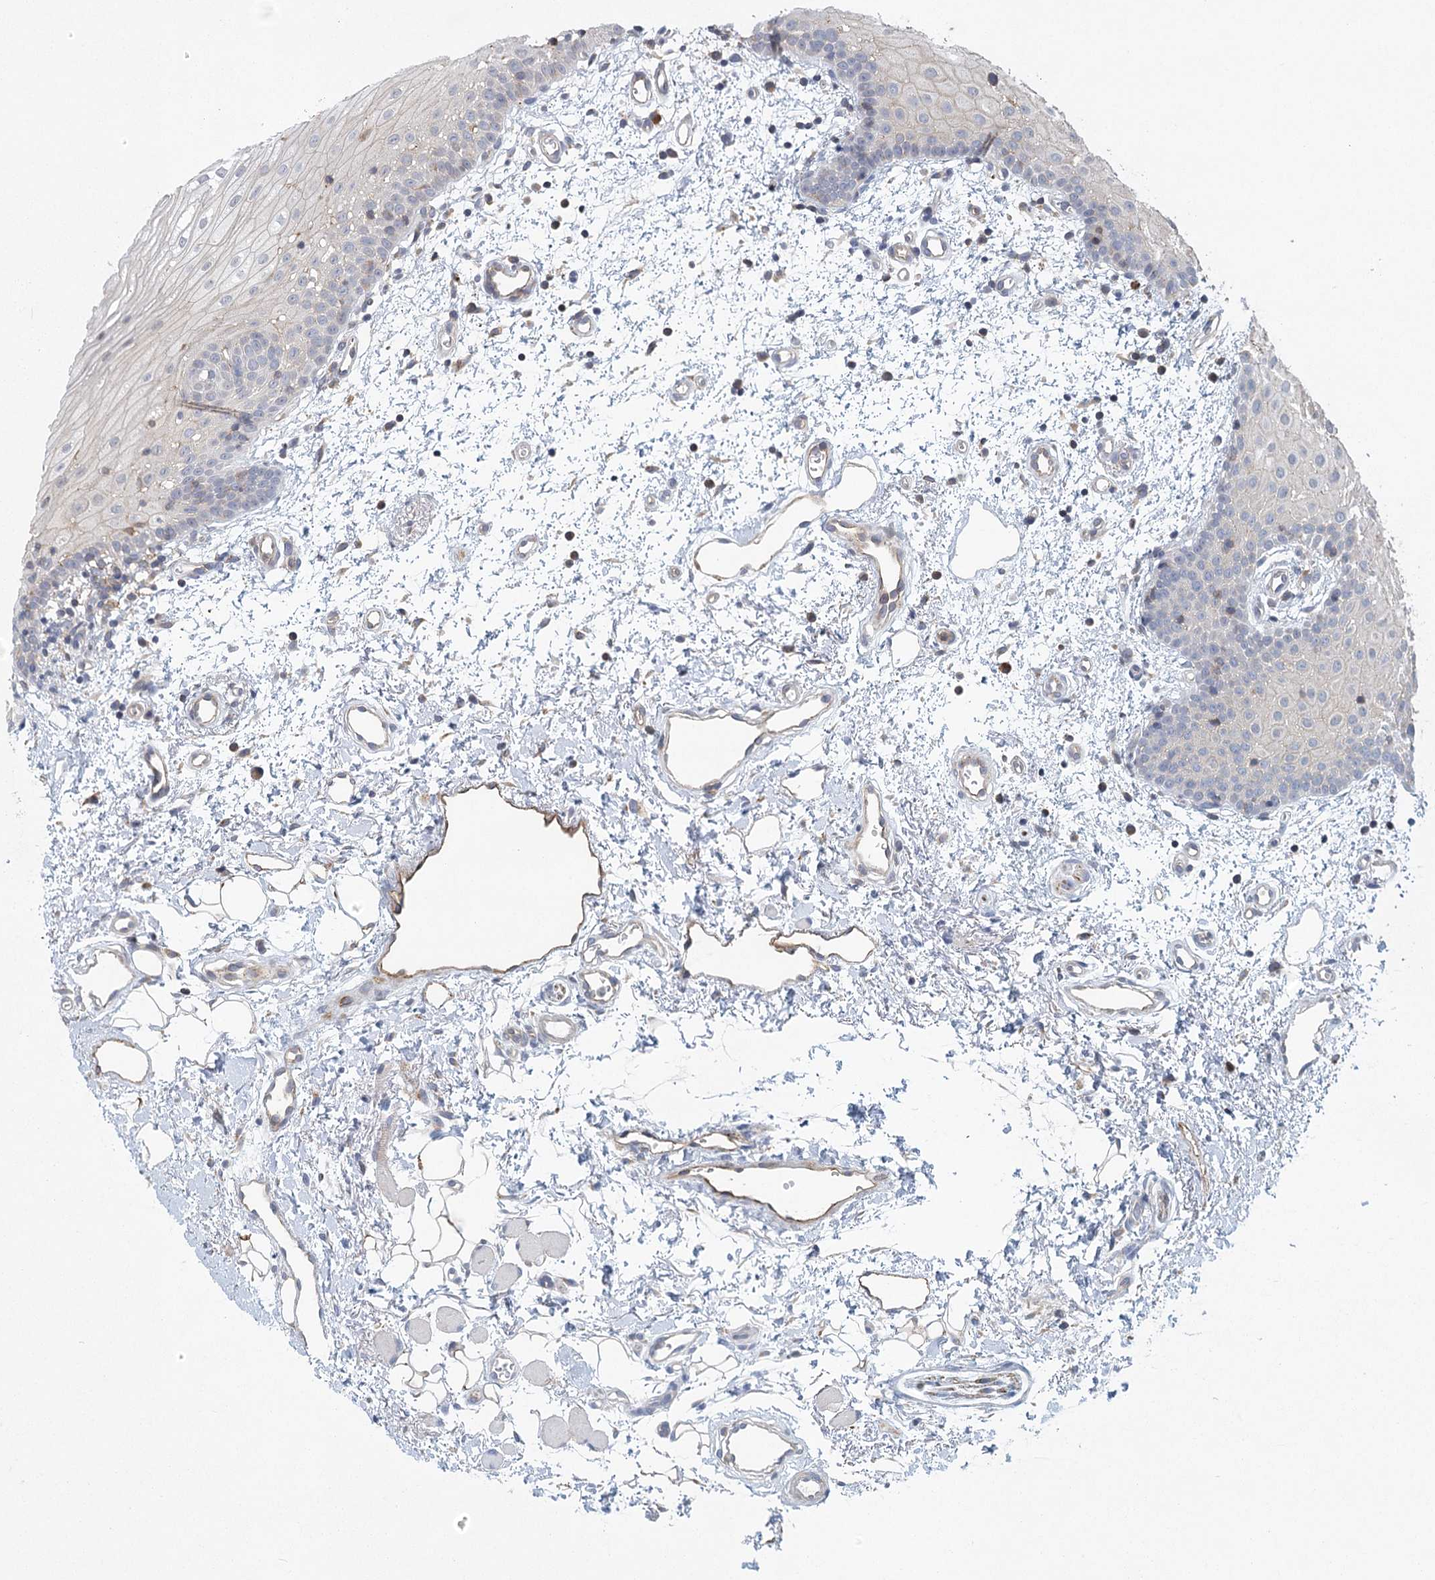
{"staining": {"intensity": "weak", "quantity": "<25%", "location": "cytoplasmic/membranous"}, "tissue": "oral mucosa", "cell_type": "Squamous epithelial cells", "image_type": "normal", "snomed": [{"axis": "morphology", "description": "Normal tissue, NOS"}, {"axis": "morphology", "description": "Squamous cell carcinoma, NOS"}, {"axis": "topography", "description": "Oral tissue"}, {"axis": "topography", "description": "Head-Neck"}], "caption": "Histopathology image shows no protein expression in squamous epithelial cells of normal oral mucosa.", "gene": "PLEKHA7", "patient": {"sex": "male", "age": 68}}